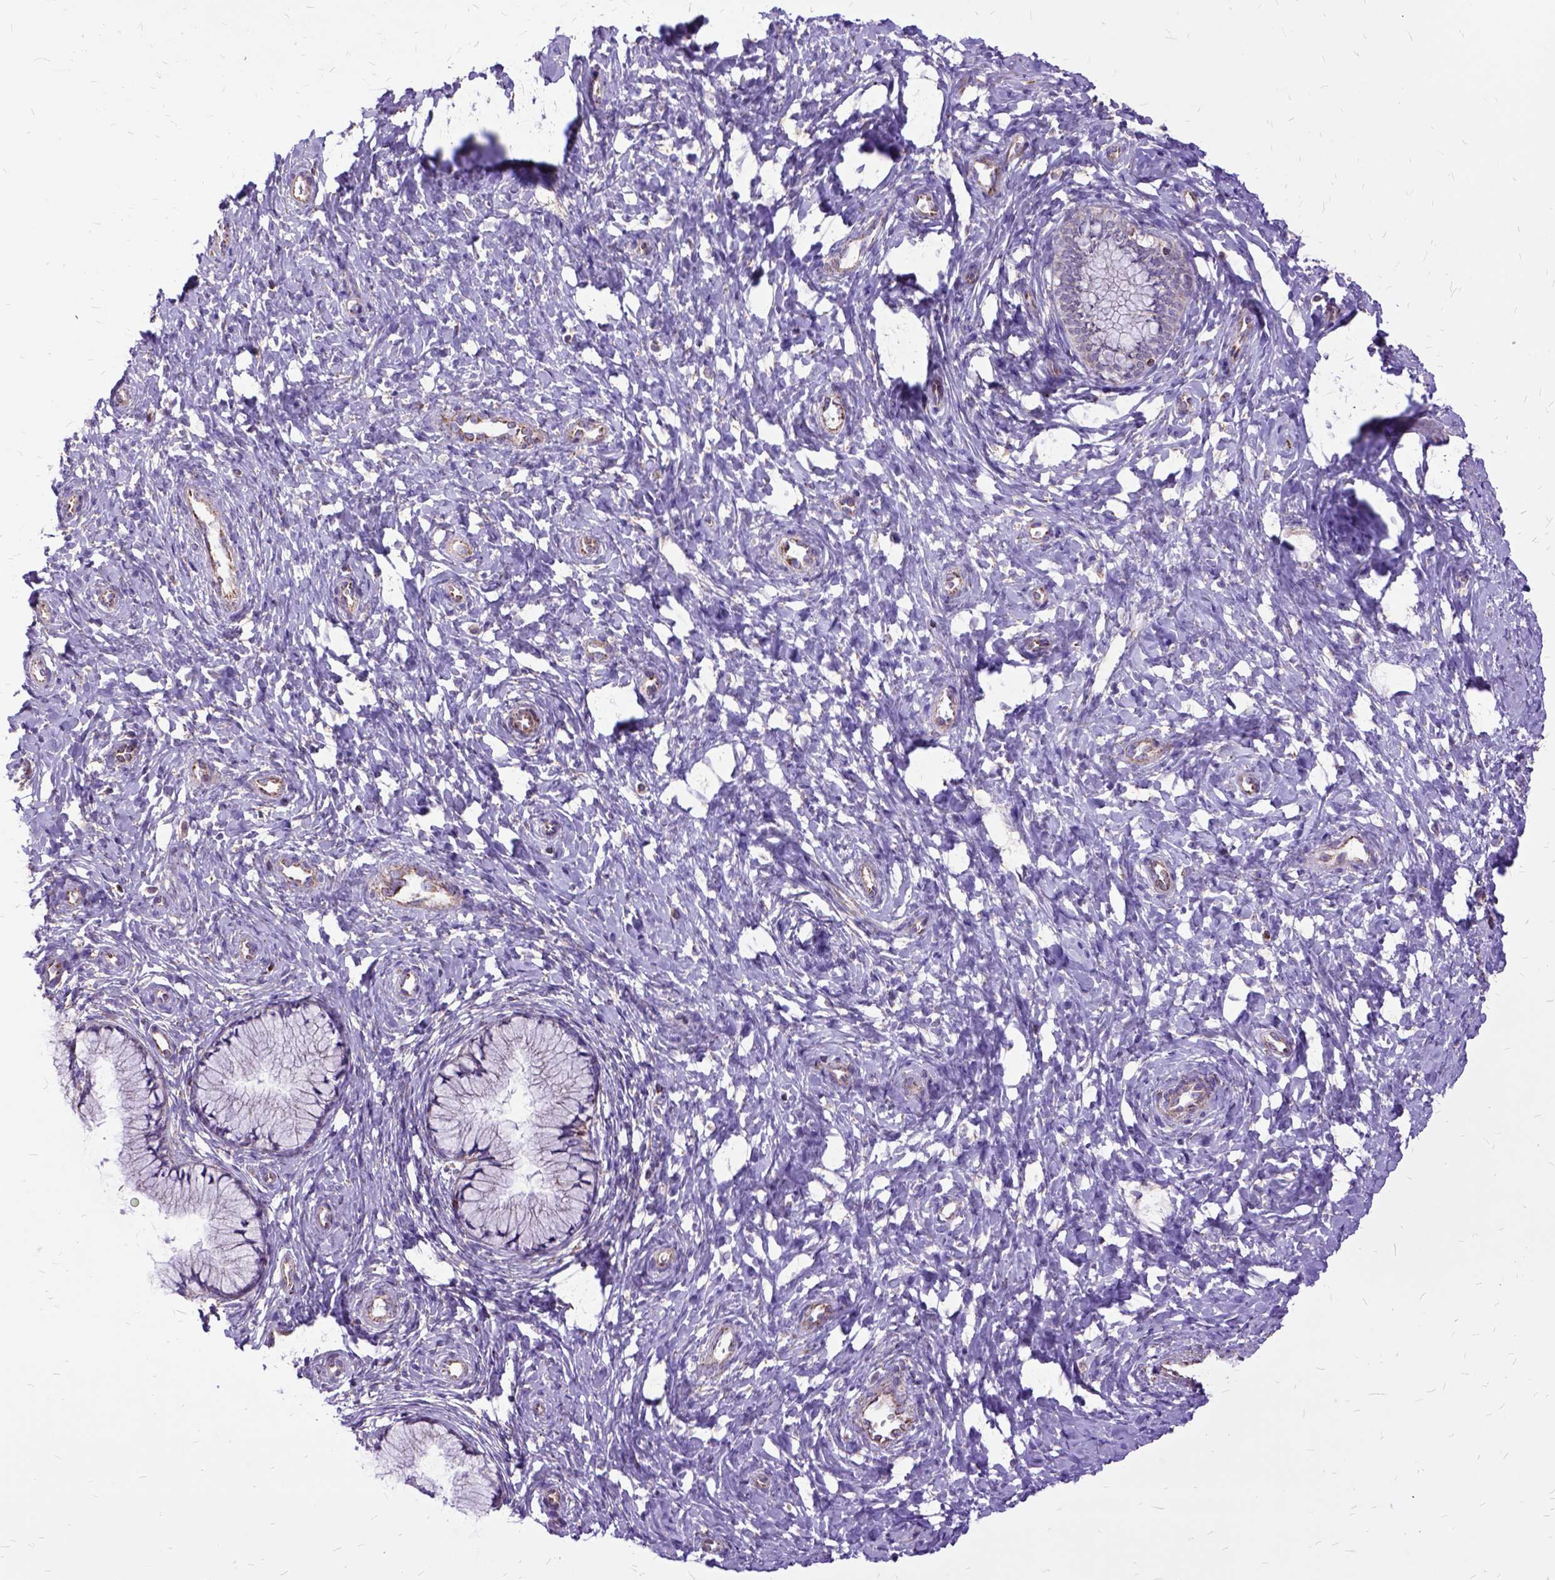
{"staining": {"intensity": "negative", "quantity": "none", "location": "none"}, "tissue": "cervix", "cell_type": "Glandular cells", "image_type": "normal", "snomed": [{"axis": "morphology", "description": "Normal tissue, NOS"}, {"axis": "topography", "description": "Cervix"}], "caption": "This is a image of immunohistochemistry (IHC) staining of normal cervix, which shows no positivity in glandular cells. (Stains: DAB (3,3'-diaminobenzidine) IHC with hematoxylin counter stain, Microscopy: brightfield microscopy at high magnification).", "gene": "OXCT1", "patient": {"sex": "female", "age": 37}}